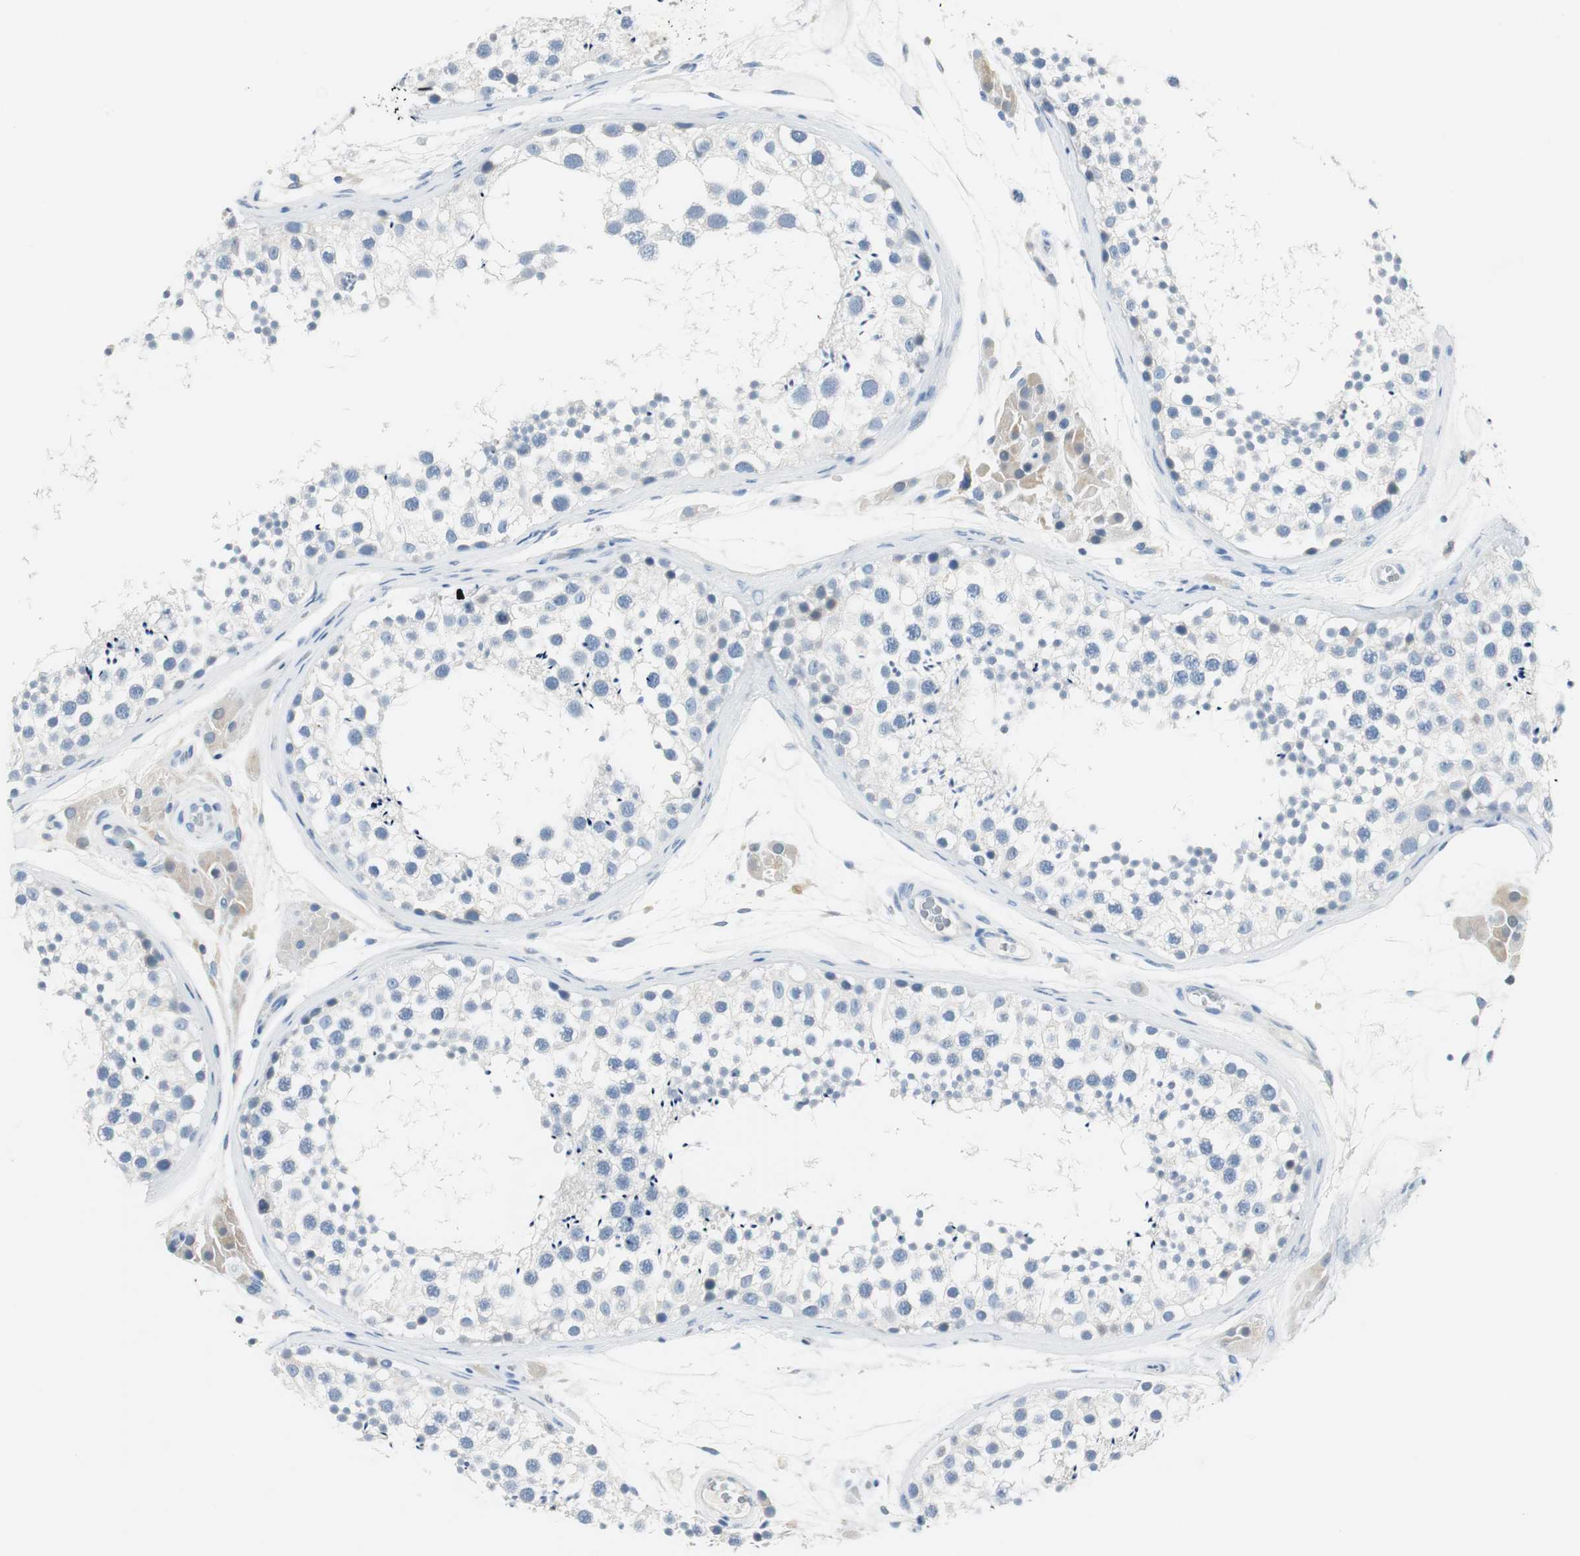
{"staining": {"intensity": "negative", "quantity": "none", "location": "none"}, "tissue": "testis", "cell_type": "Cells in seminiferous ducts", "image_type": "normal", "snomed": [{"axis": "morphology", "description": "Normal tissue, NOS"}, {"axis": "topography", "description": "Testis"}], "caption": "Micrograph shows no protein expression in cells in seminiferous ducts of unremarkable testis.", "gene": "FBP1", "patient": {"sex": "male", "age": 46}}